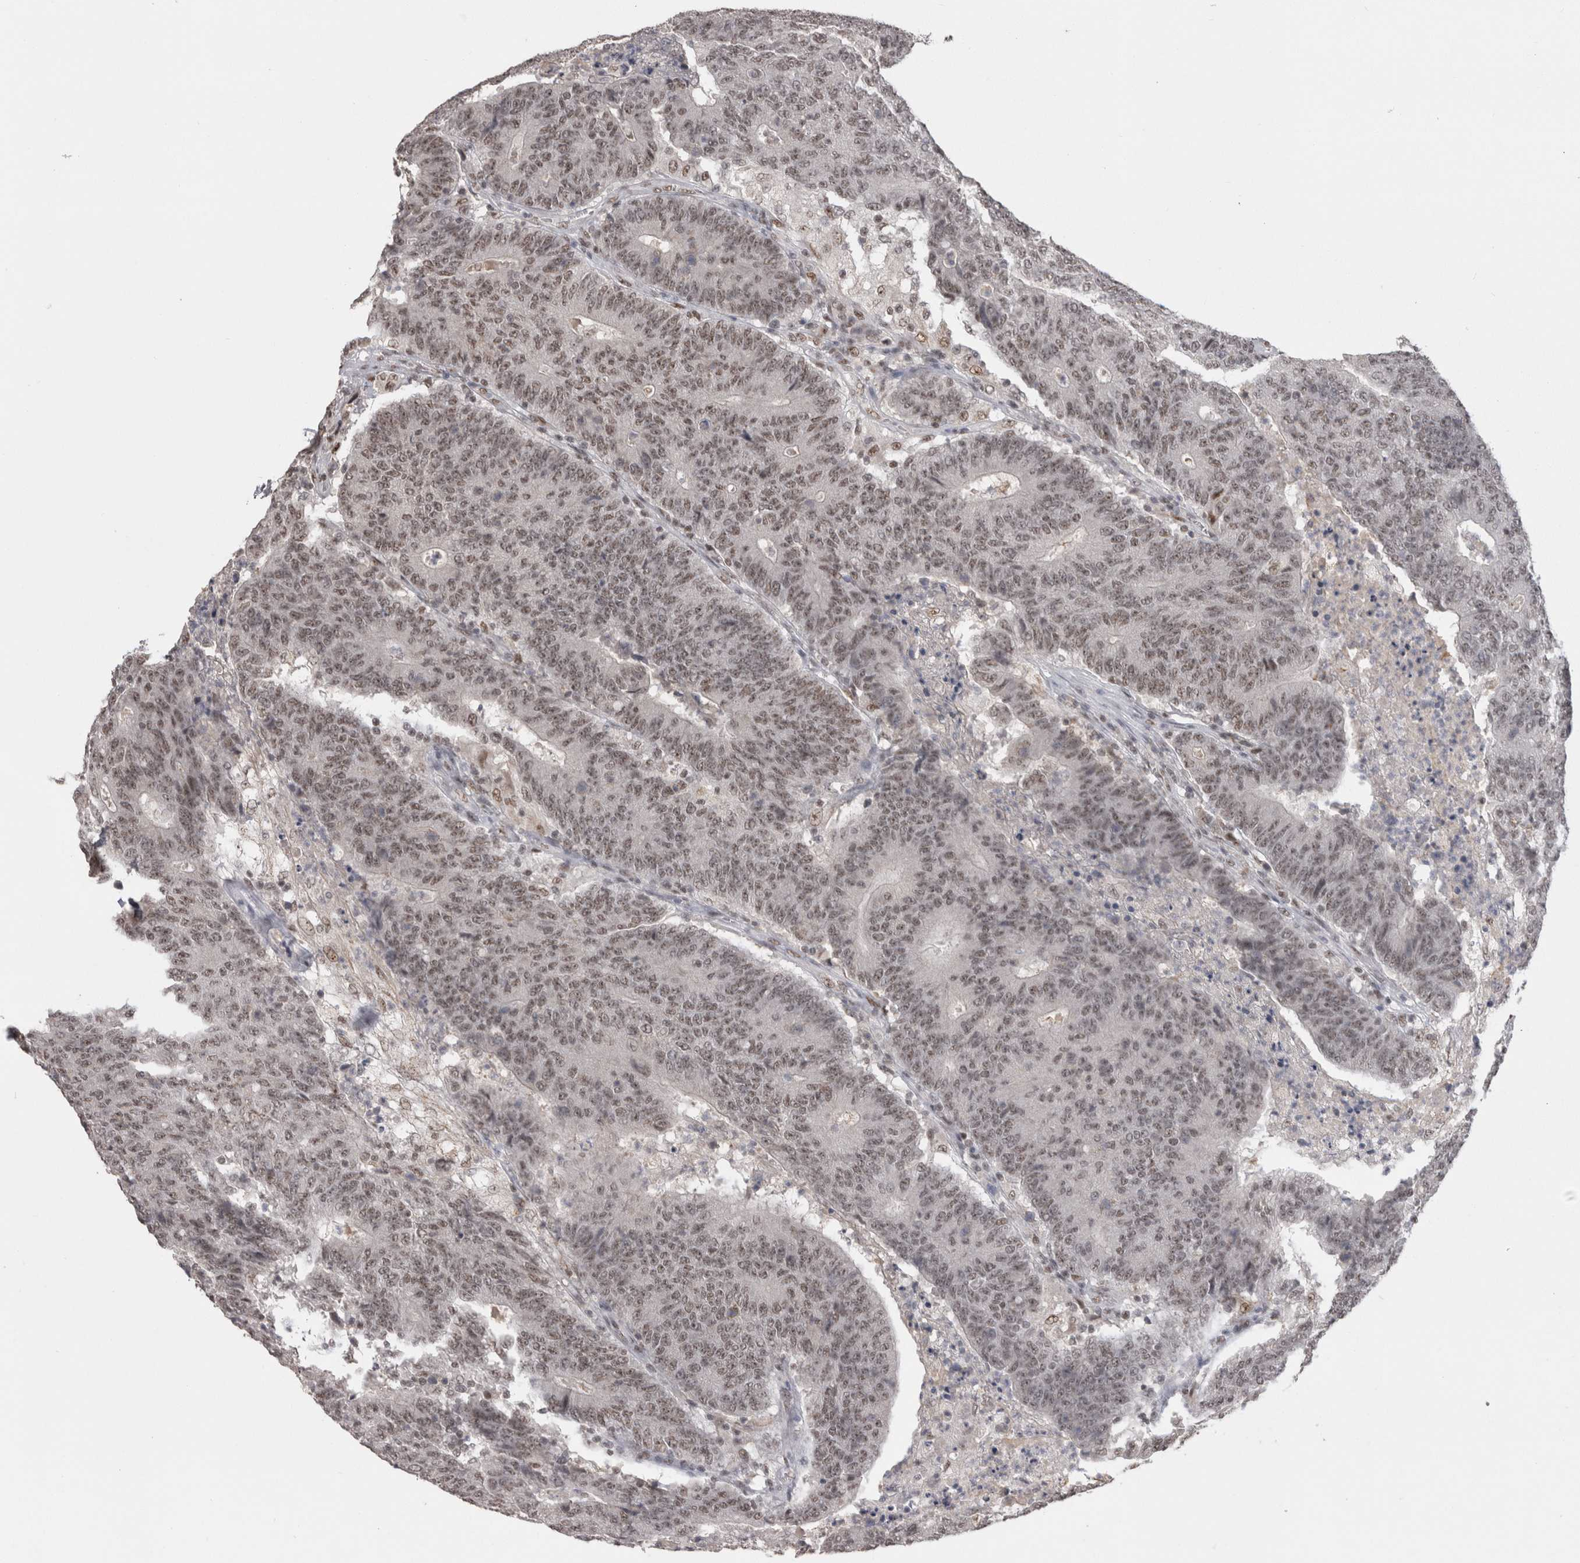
{"staining": {"intensity": "weak", "quantity": ">75%", "location": "nuclear"}, "tissue": "colorectal cancer", "cell_type": "Tumor cells", "image_type": "cancer", "snomed": [{"axis": "morphology", "description": "Normal tissue, NOS"}, {"axis": "morphology", "description": "Adenocarcinoma, NOS"}, {"axis": "topography", "description": "Colon"}], "caption": "About >75% of tumor cells in colorectal adenocarcinoma exhibit weak nuclear protein positivity as visualized by brown immunohistochemical staining.", "gene": "DAXX", "patient": {"sex": "female", "age": 75}}